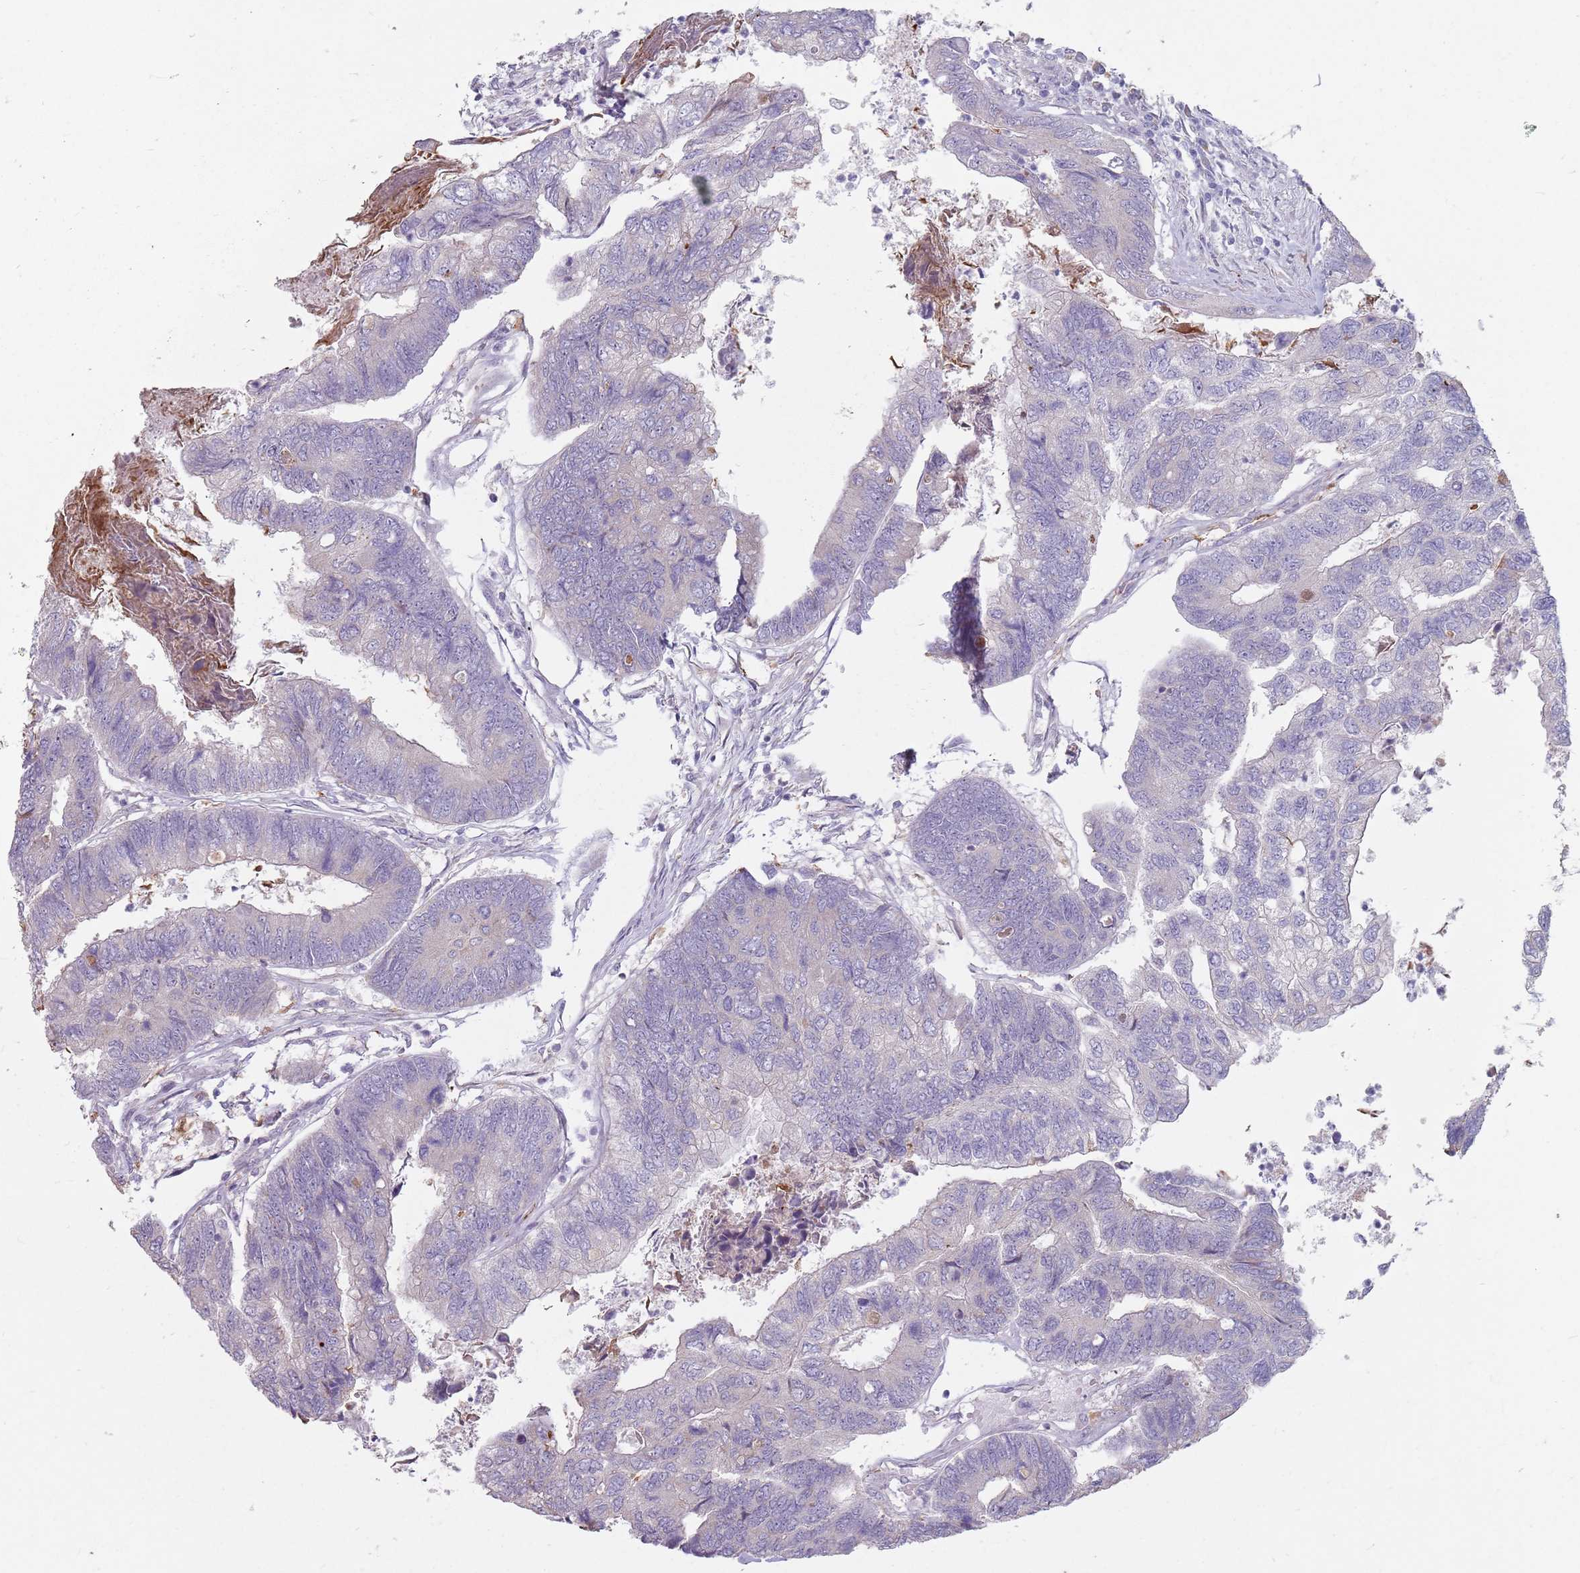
{"staining": {"intensity": "negative", "quantity": "none", "location": "none"}, "tissue": "colorectal cancer", "cell_type": "Tumor cells", "image_type": "cancer", "snomed": [{"axis": "morphology", "description": "Adenocarcinoma, NOS"}, {"axis": "topography", "description": "Colon"}], "caption": "An IHC micrograph of colorectal cancer is shown. There is no staining in tumor cells of colorectal cancer.", "gene": "DXO", "patient": {"sex": "female", "age": 67}}